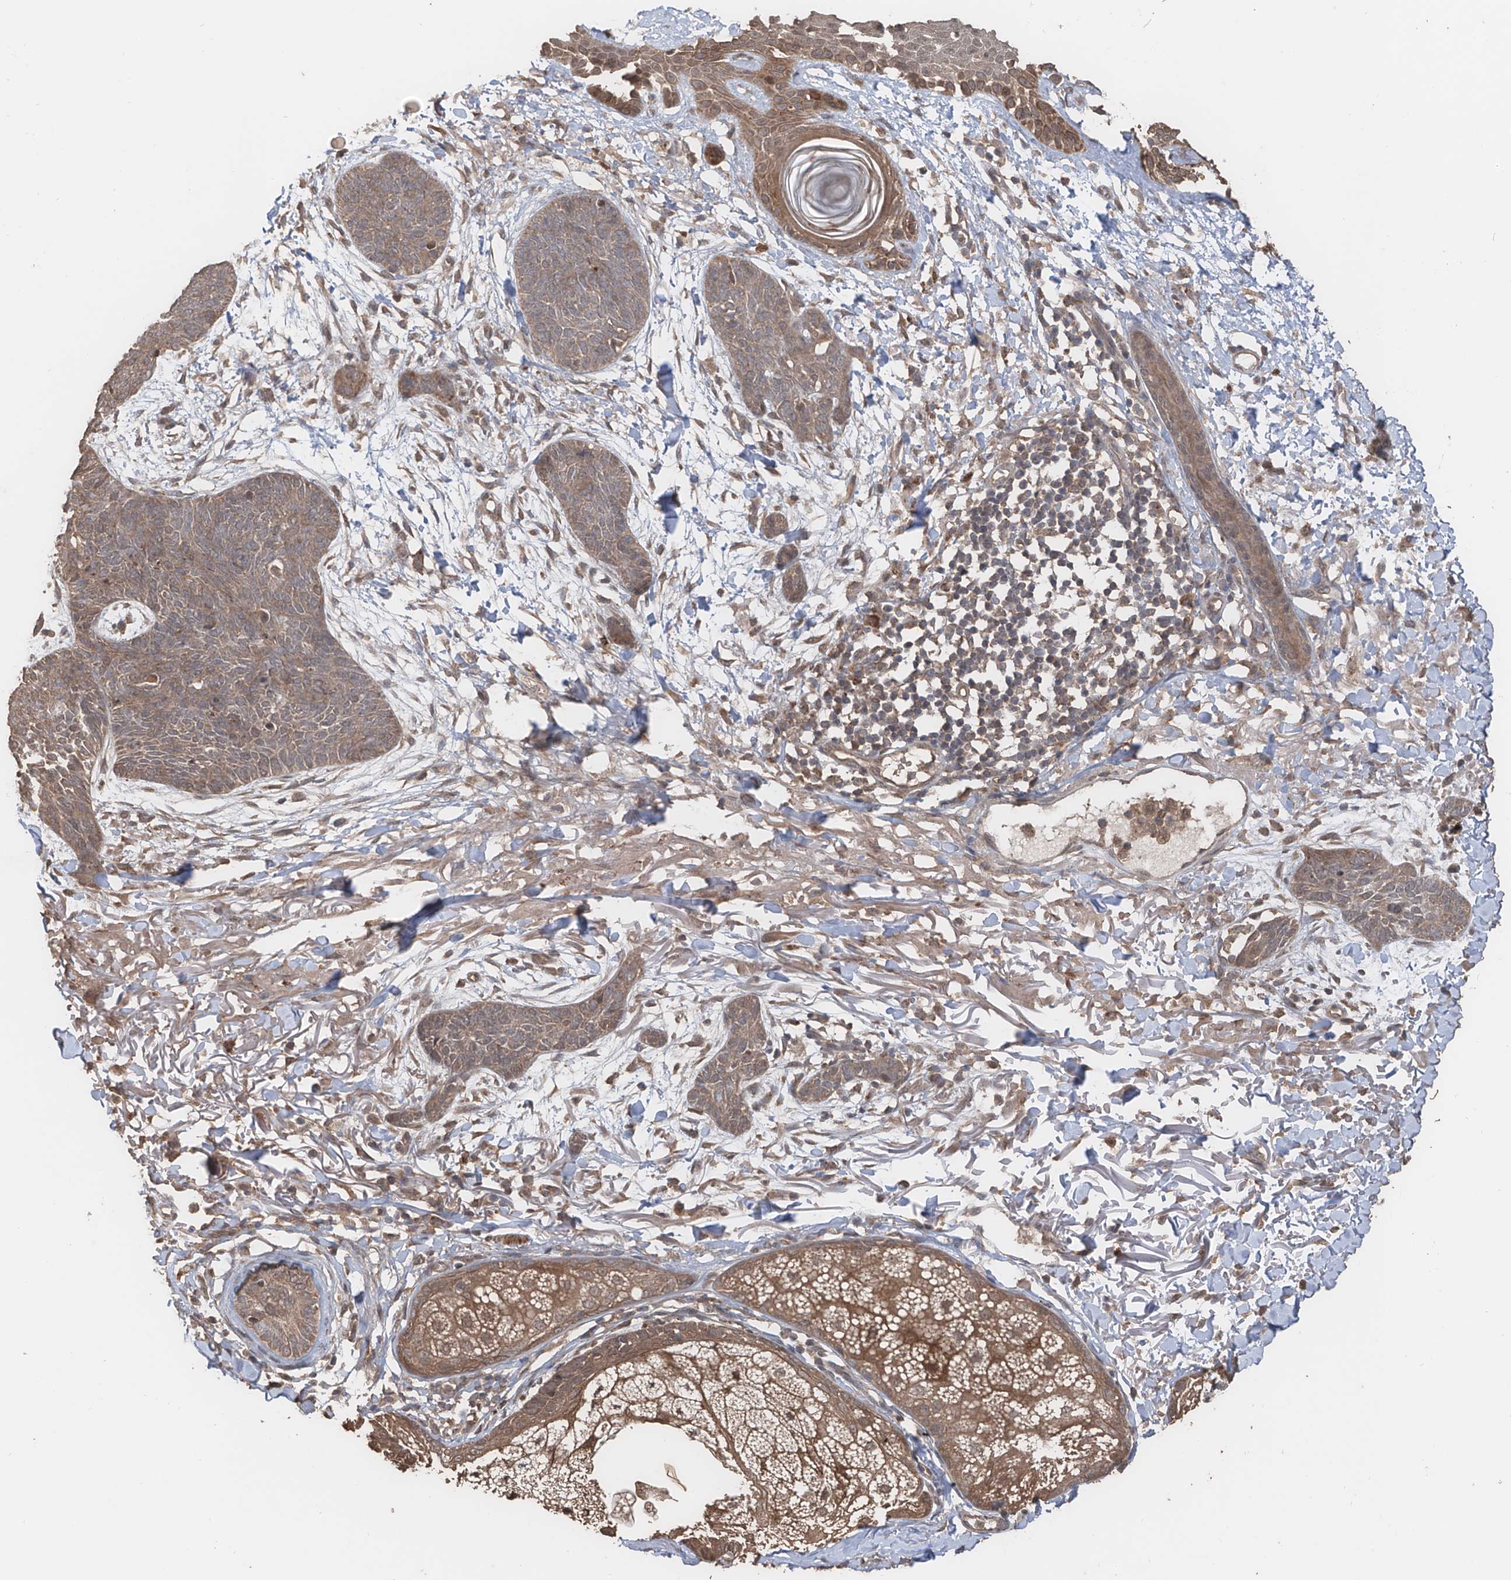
{"staining": {"intensity": "moderate", "quantity": "25%-75%", "location": "cytoplasmic/membranous"}, "tissue": "skin cancer", "cell_type": "Tumor cells", "image_type": "cancer", "snomed": [{"axis": "morphology", "description": "Basal cell carcinoma"}, {"axis": "topography", "description": "Skin"}], "caption": "Skin cancer (basal cell carcinoma) was stained to show a protein in brown. There is medium levels of moderate cytoplasmic/membranous positivity in about 25%-75% of tumor cells.", "gene": "FAM135A", "patient": {"sex": "male", "age": 85}}